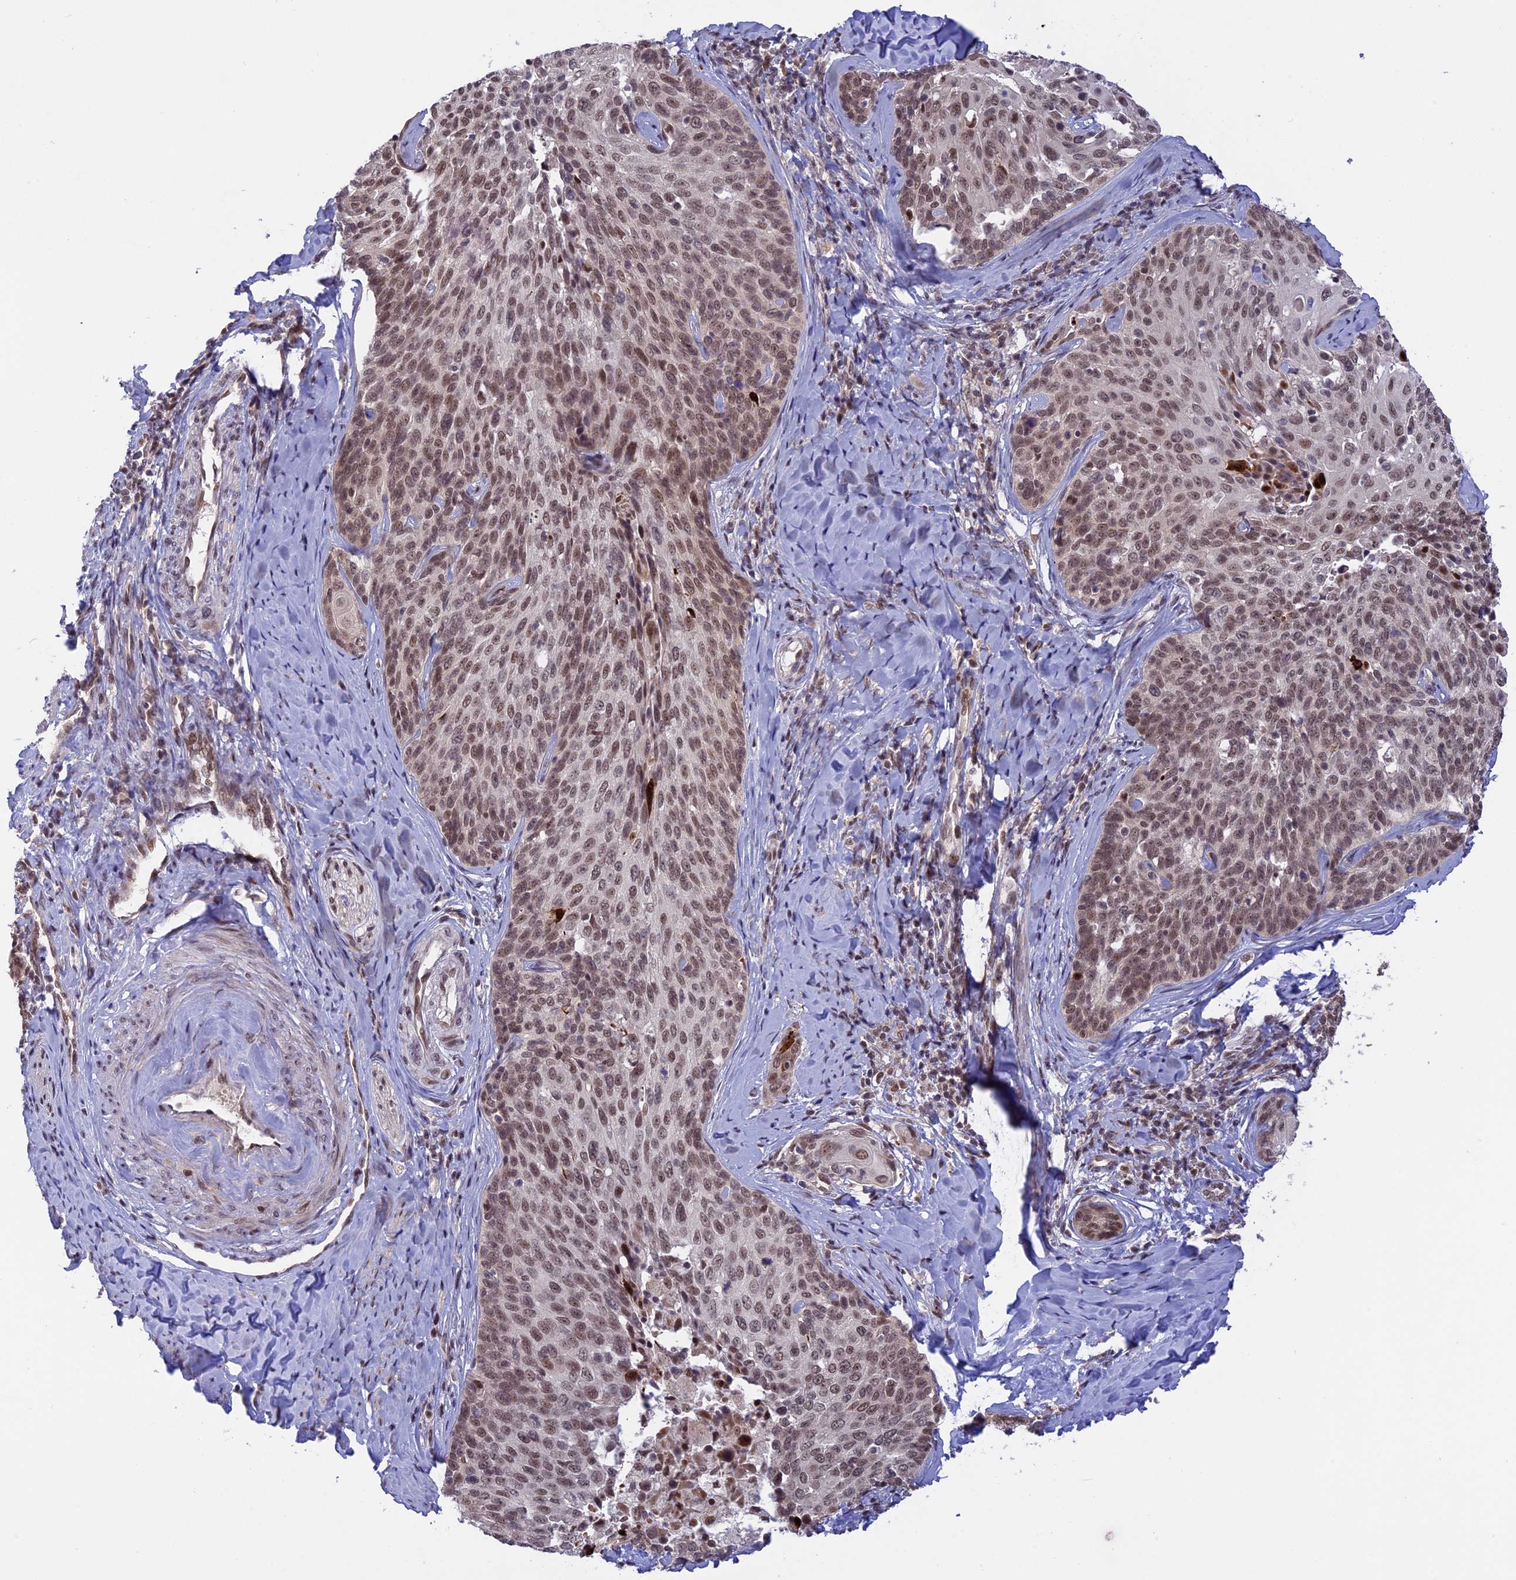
{"staining": {"intensity": "moderate", "quantity": ">75%", "location": "nuclear"}, "tissue": "cervical cancer", "cell_type": "Tumor cells", "image_type": "cancer", "snomed": [{"axis": "morphology", "description": "Squamous cell carcinoma, NOS"}, {"axis": "topography", "description": "Cervix"}], "caption": "Protein staining shows moderate nuclear staining in about >75% of tumor cells in cervical cancer (squamous cell carcinoma). (Stains: DAB (3,3'-diaminobenzidine) in brown, nuclei in blue, Microscopy: brightfield microscopy at high magnification).", "gene": "POLR2C", "patient": {"sex": "female", "age": 50}}